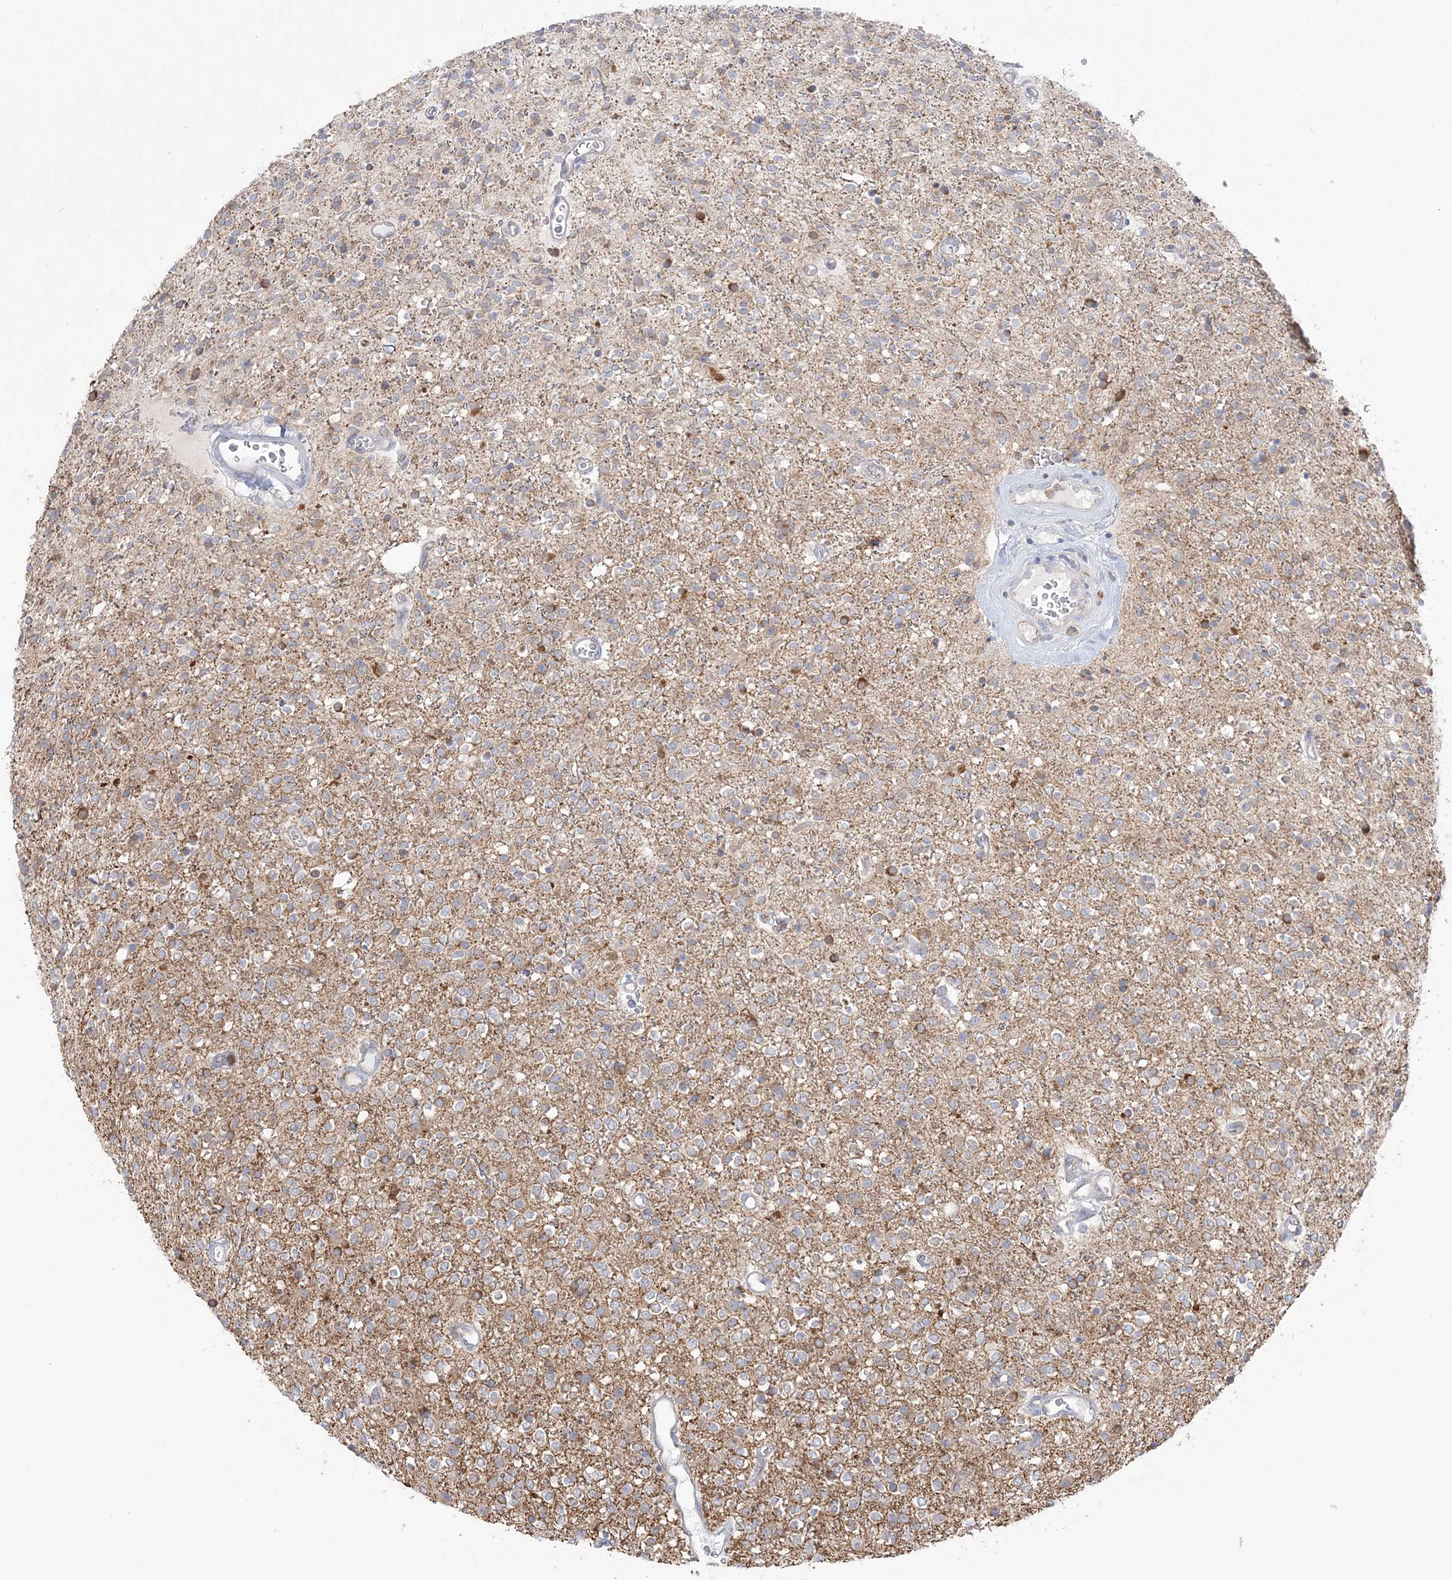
{"staining": {"intensity": "weak", "quantity": "<25%", "location": "cytoplasmic/membranous"}, "tissue": "glioma", "cell_type": "Tumor cells", "image_type": "cancer", "snomed": [{"axis": "morphology", "description": "Glioma, malignant, High grade"}, {"axis": "topography", "description": "Brain"}], "caption": "Human malignant glioma (high-grade) stained for a protein using IHC shows no staining in tumor cells.", "gene": "FARSB", "patient": {"sex": "male", "age": 34}}